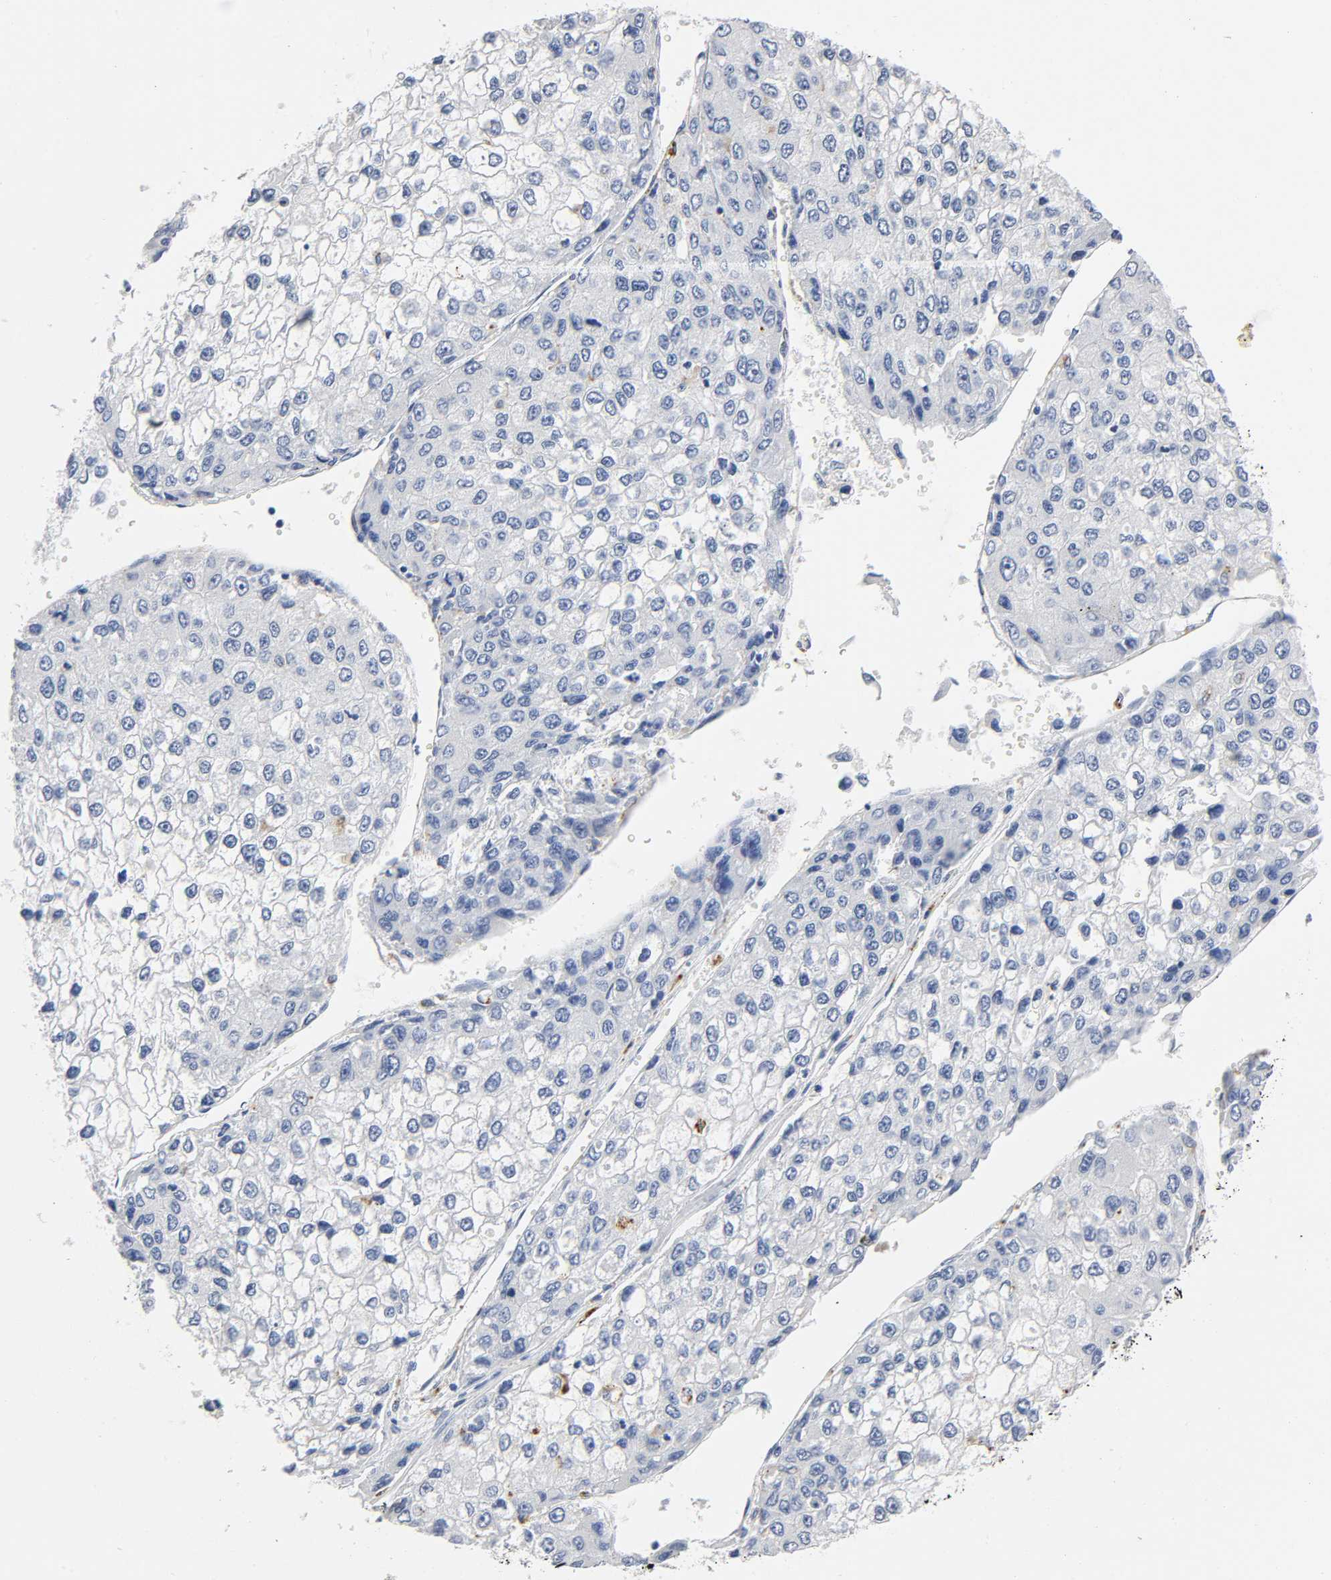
{"staining": {"intensity": "negative", "quantity": "none", "location": "none"}, "tissue": "liver cancer", "cell_type": "Tumor cells", "image_type": "cancer", "snomed": [{"axis": "morphology", "description": "Carcinoma, Hepatocellular, NOS"}, {"axis": "topography", "description": "Liver"}], "caption": "The micrograph shows no significant positivity in tumor cells of liver cancer.", "gene": "PLP1", "patient": {"sex": "female", "age": 66}}